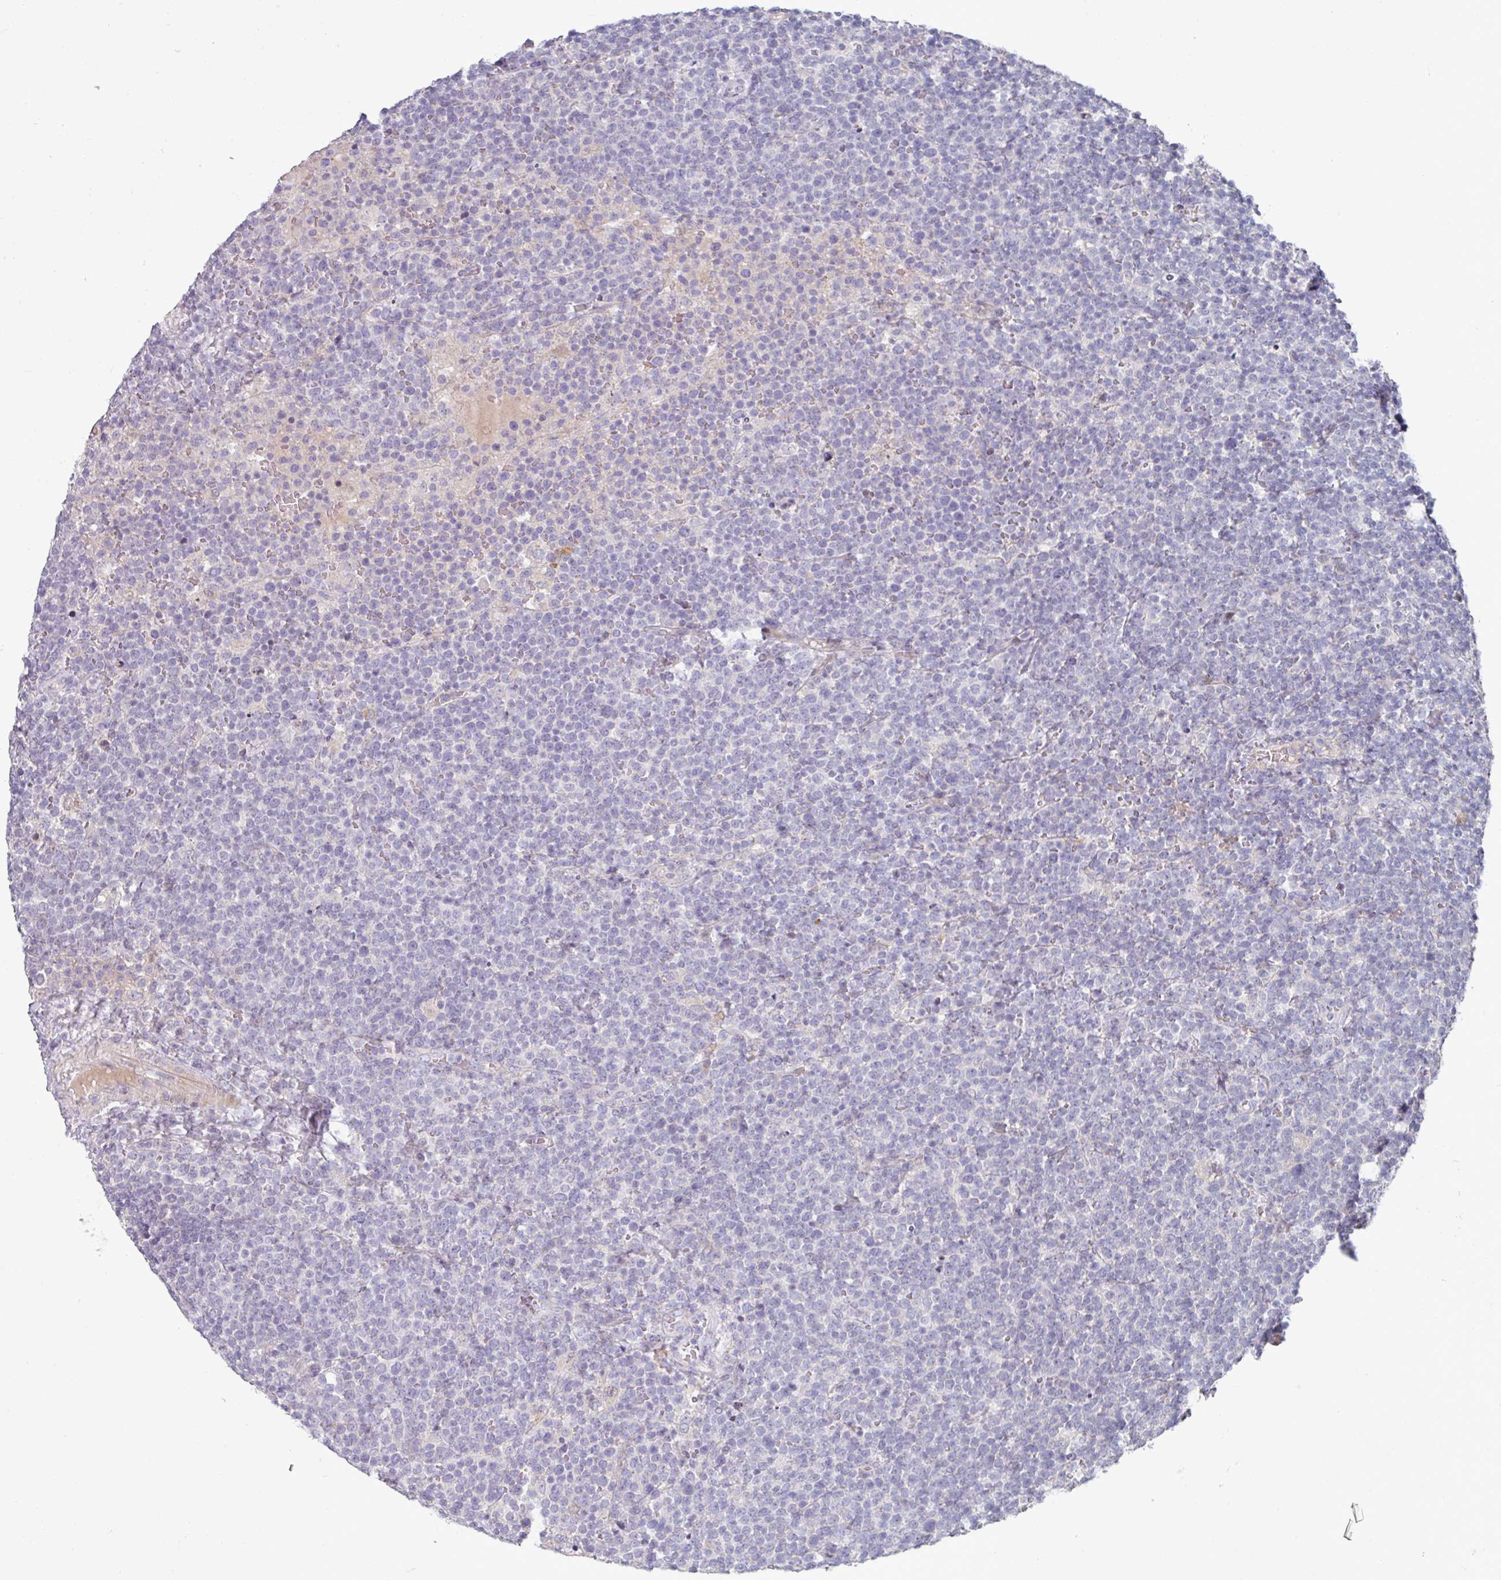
{"staining": {"intensity": "negative", "quantity": "none", "location": "none"}, "tissue": "lymphoma", "cell_type": "Tumor cells", "image_type": "cancer", "snomed": [{"axis": "morphology", "description": "Malignant lymphoma, non-Hodgkin's type, High grade"}, {"axis": "topography", "description": "Lymph node"}], "caption": "A micrograph of human high-grade malignant lymphoma, non-Hodgkin's type is negative for staining in tumor cells.", "gene": "WSB2", "patient": {"sex": "male", "age": 61}}